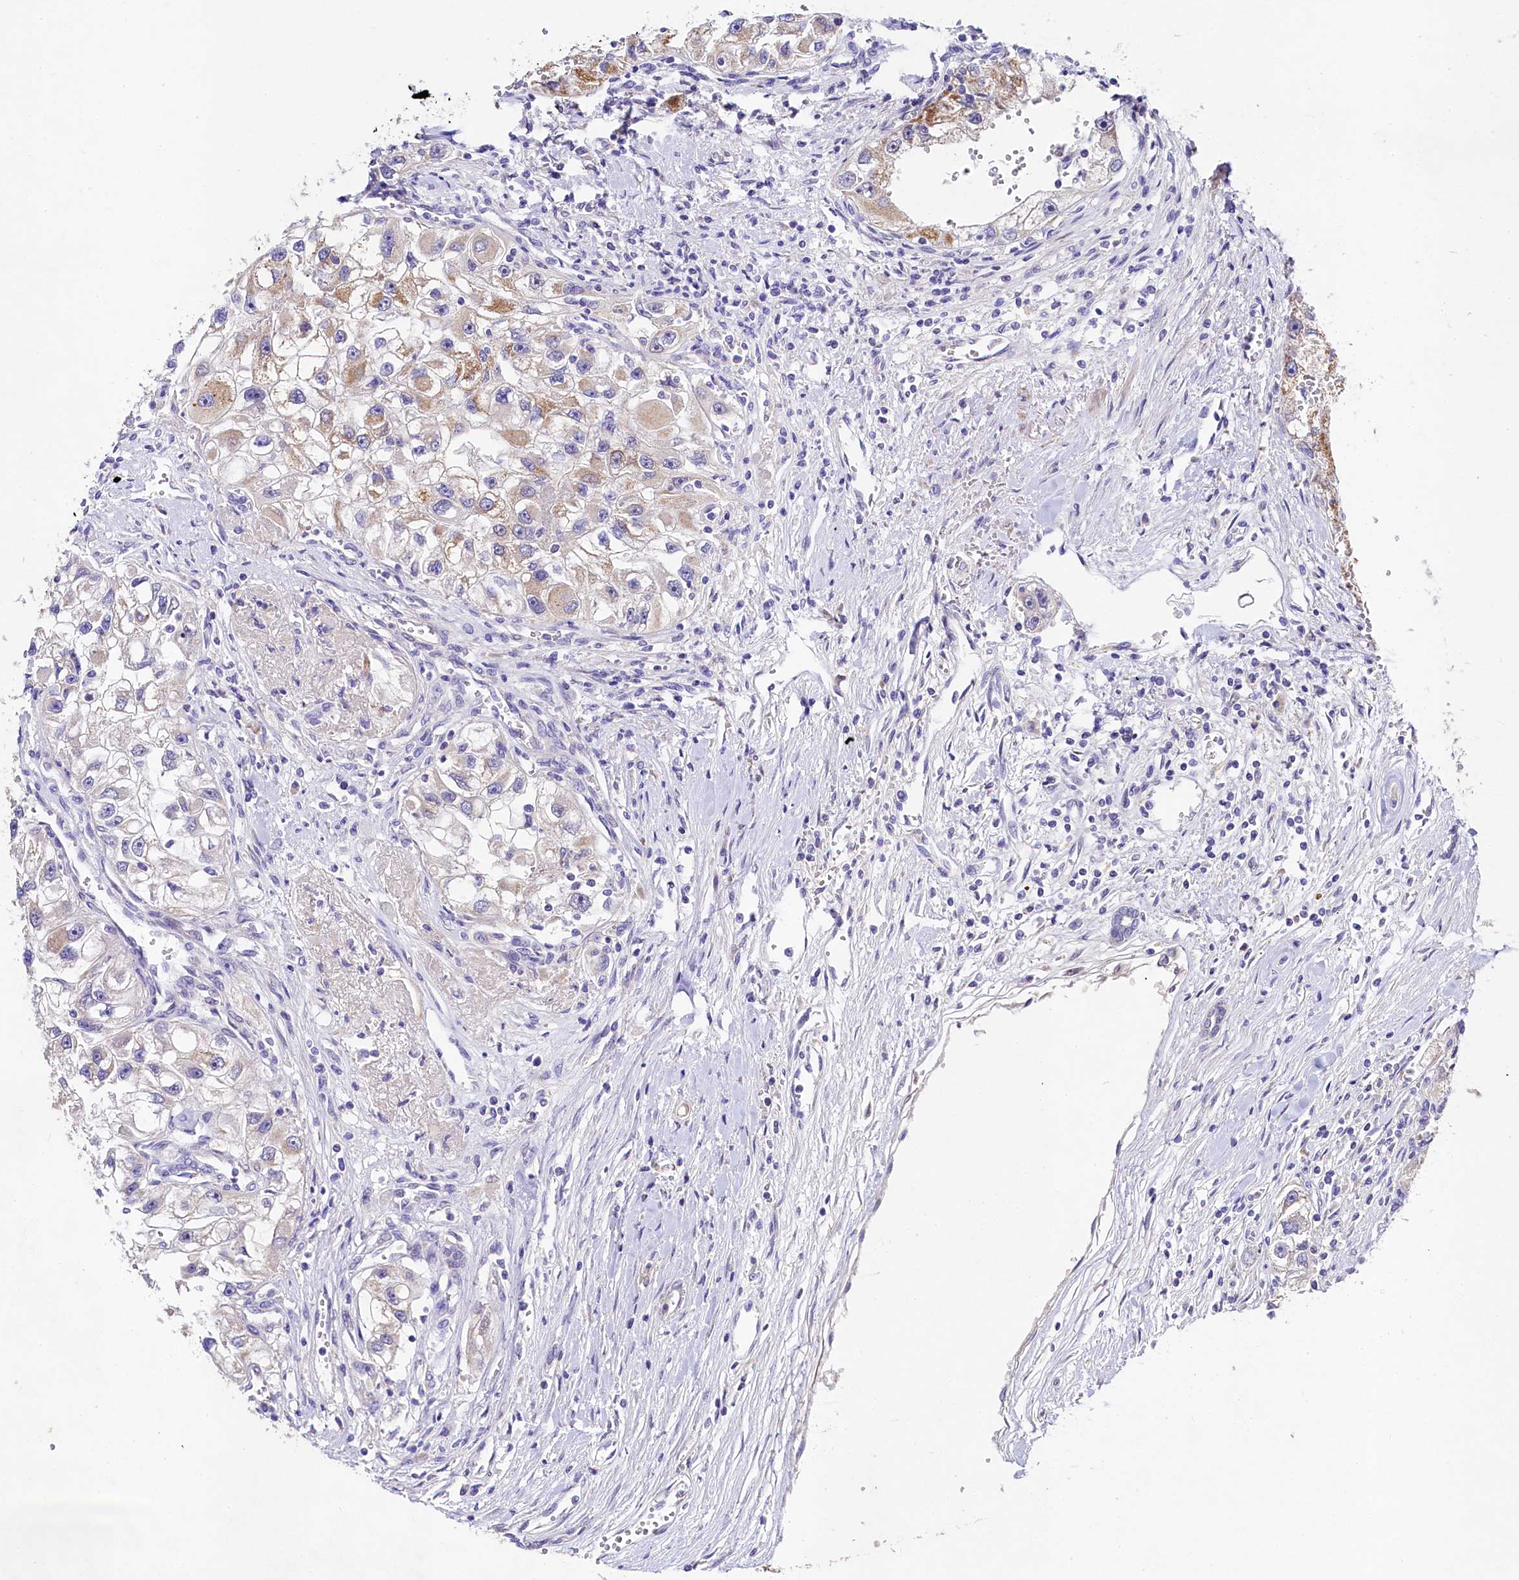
{"staining": {"intensity": "moderate", "quantity": "<25%", "location": "cytoplasmic/membranous"}, "tissue": "renal cancer", "cell_type": "Tumor cells", "image_type": "cancer", "snomed": [{"axis": "morphology", "description": "Adenocarcinoma, NOS"}, {"axis": "topography", "description": "Kidney"}], "caption": "This micrograph reveals renal adenocarcinoma stained with immunohistochemistry to label a protein in brown. The cytoplasmic/membranous of tumor cells show moderate positivity for the protein. Nuclei are counter-stained blue.", "gene": "FXYD6", "patient": {"sex": "male", "age": 63}}